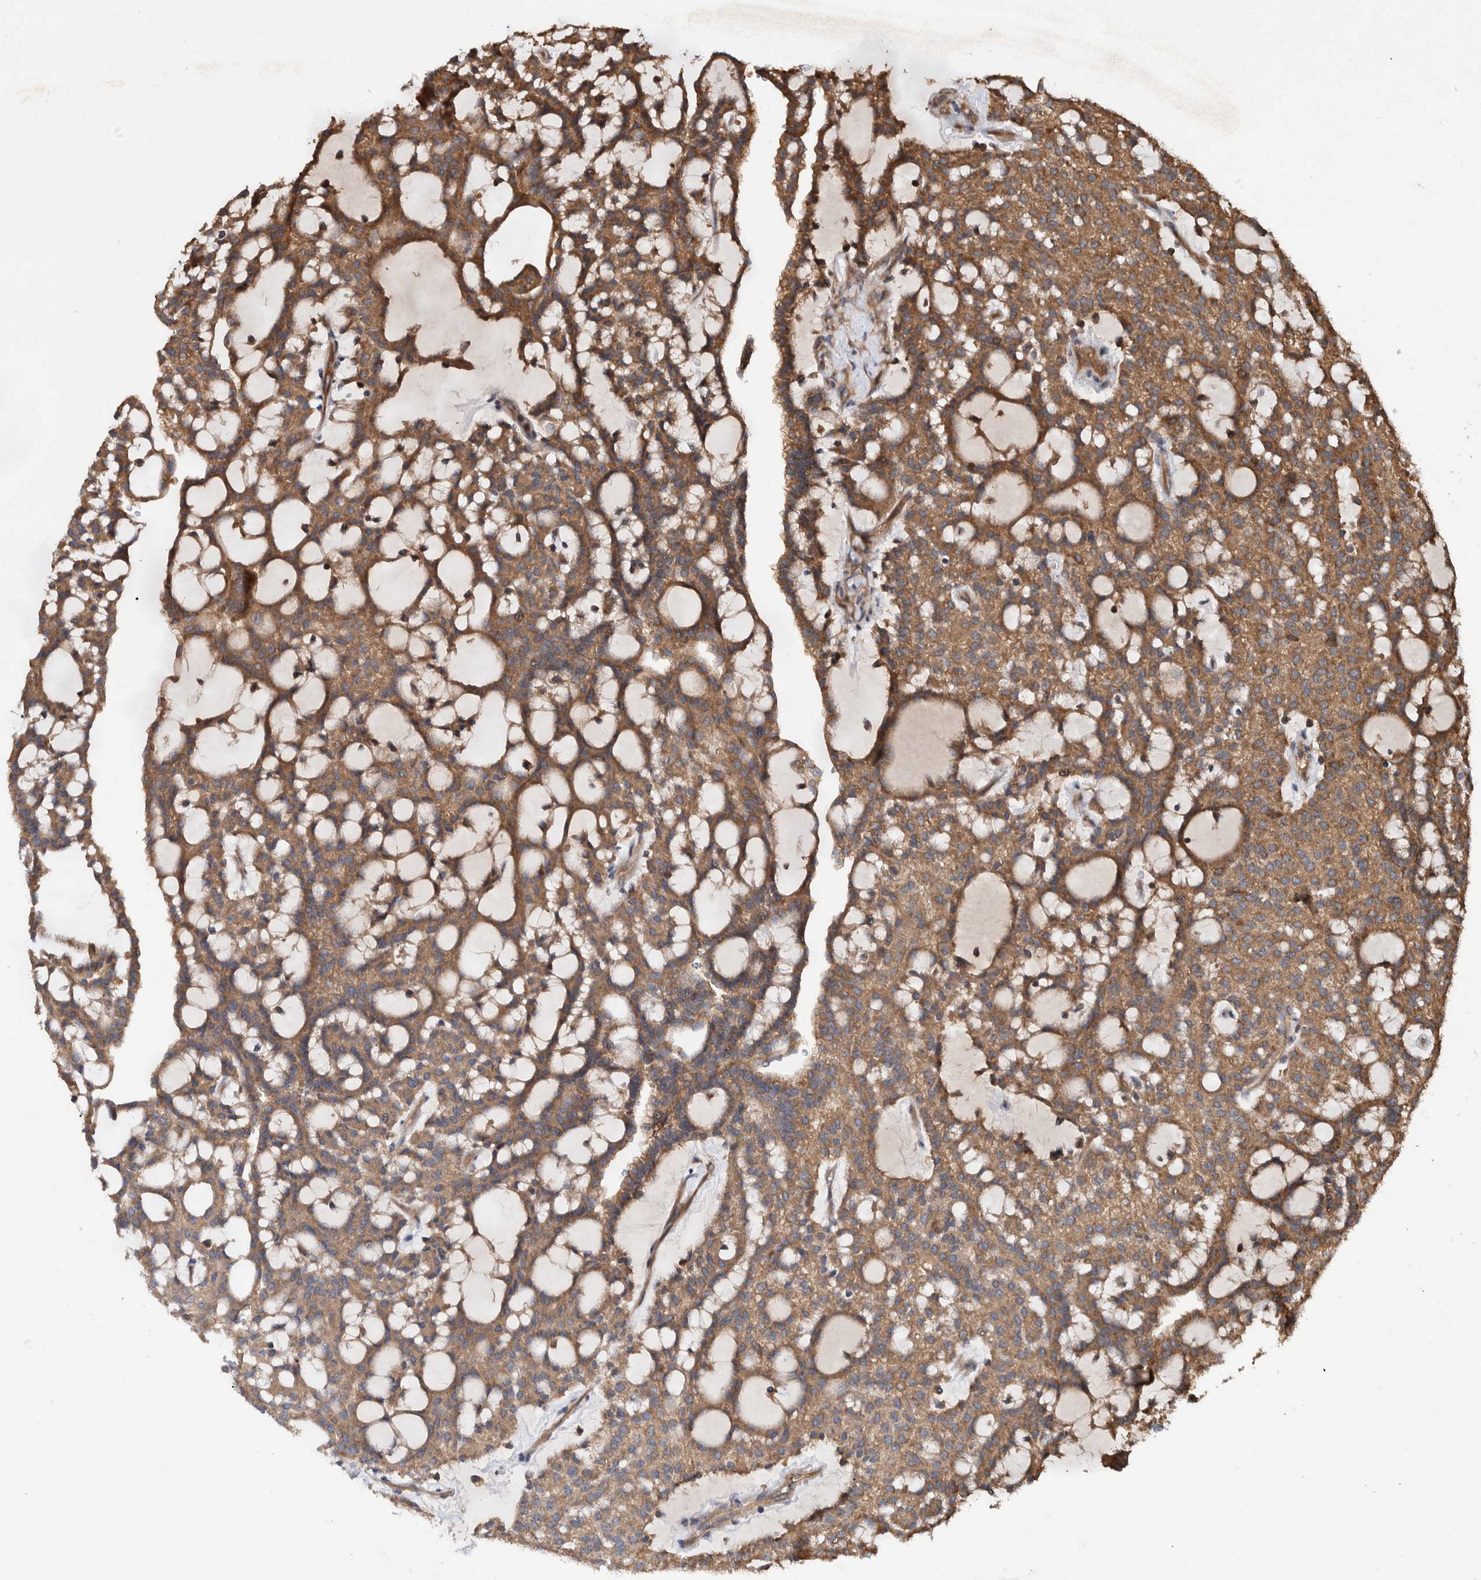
{"staining": {"intensity": "moderate", "quantity": ">75%", "location": "cytoplasmic/membranous"}, "tissue": "renal cancer", "cell_type": "Tumor cells", "image_type": "cancer", "snomed": [{"axis": "morphology", "description": "Adenocarcinoma, NOS"}, {"axis": "topography", "description": "Kidney"}], "caption": "Protein staining reveals moderate cytoplasmic/membranous expression in about >75% of tumor cells in renal cancer (adenocarcinoma).", "gene": "VBP1", "patient": {"sex": "male", "age": 63}}